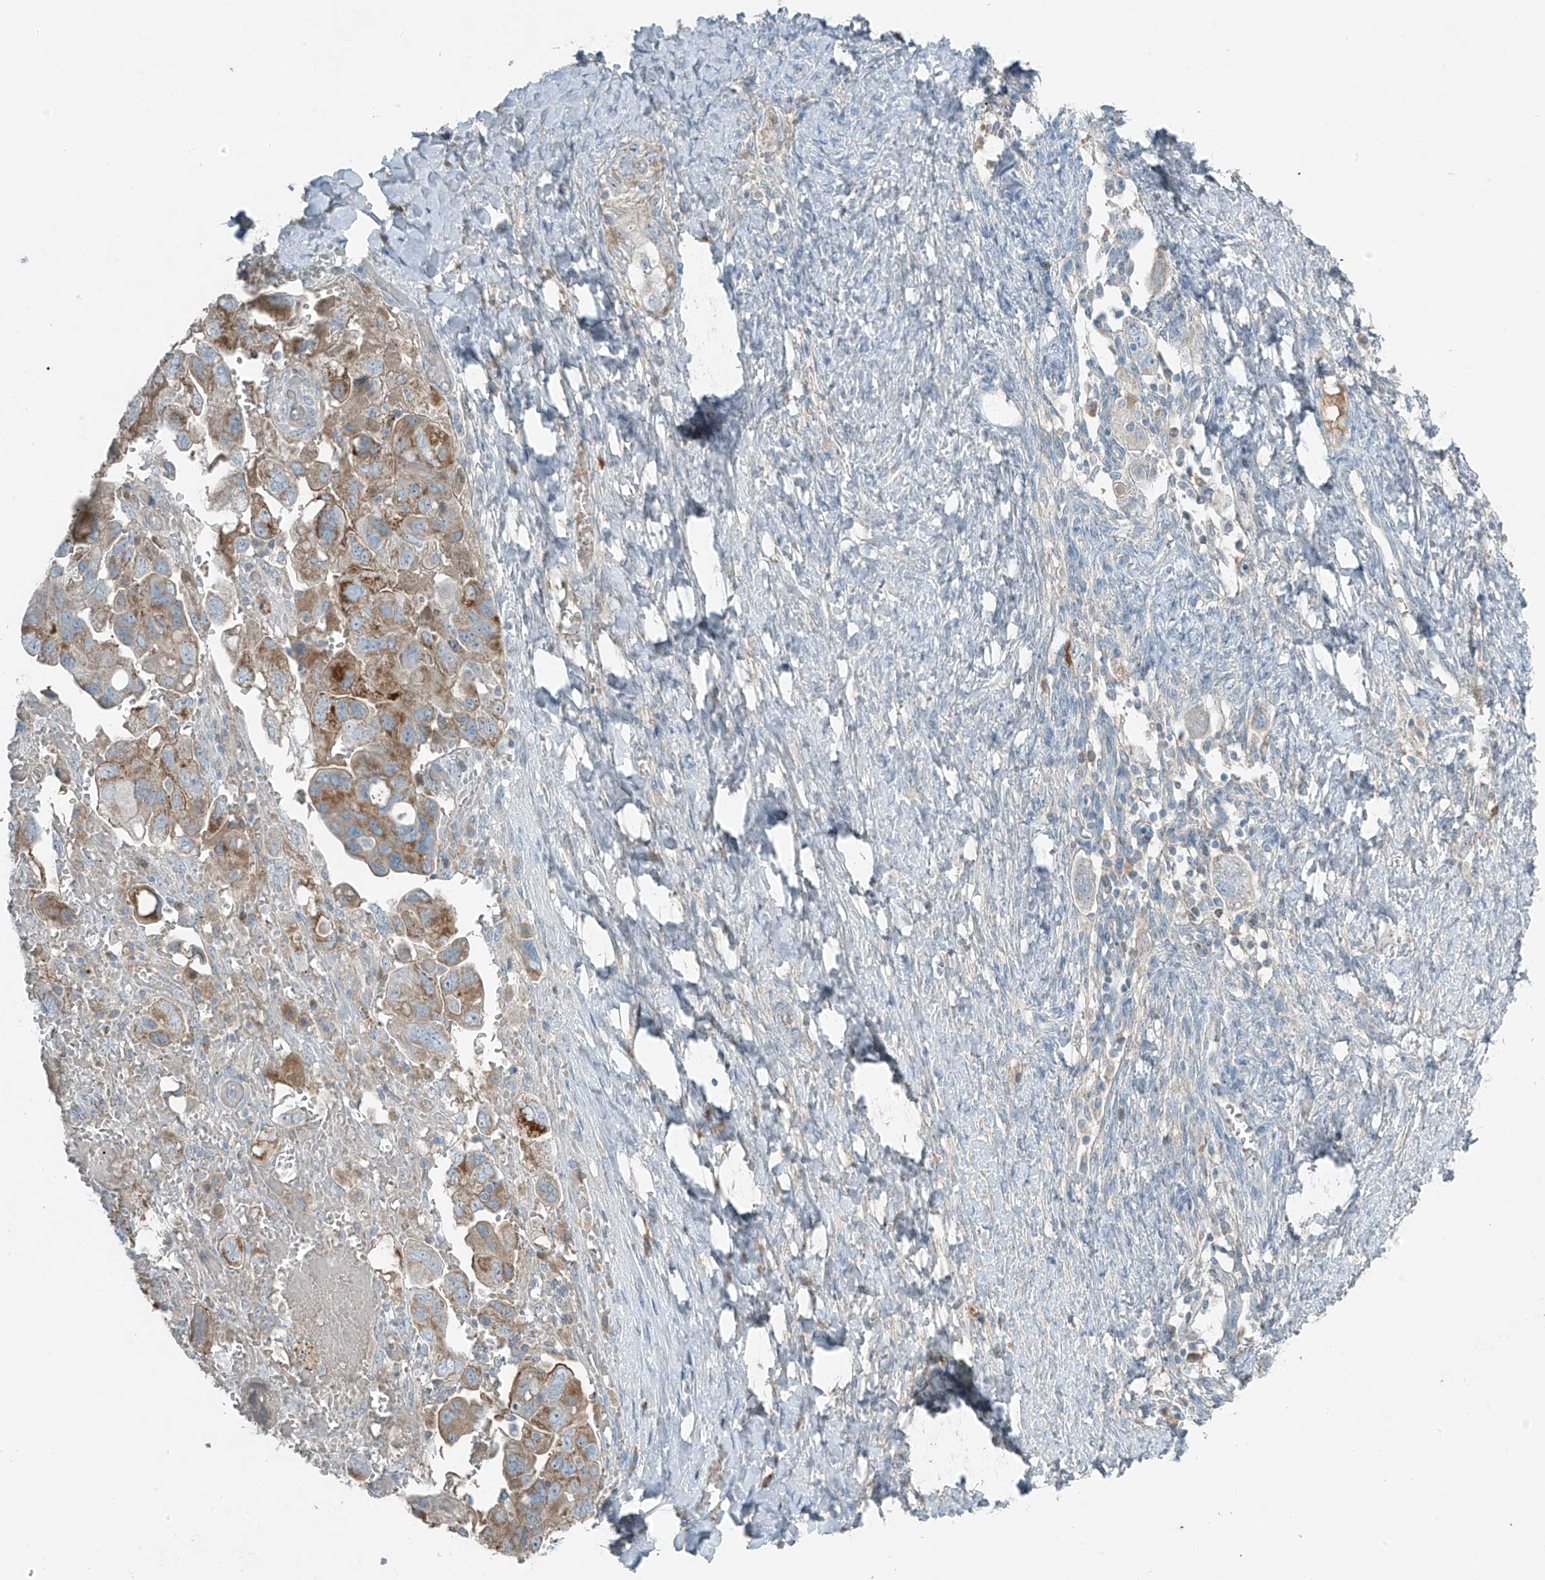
{"staining": {"intensity": "moderate", "quantity": "<25%", "location": "cytoplasmic/membranous"}, "tissue": "ovarian cancer", "cell_type": "Tumor cells", "image_type": "cancer", "snomed": [{"axis": "morphology", "description": "Carcinoma, NOS"}, {"axis": "morphology", "description": "Cystadenocarcinoma, serous, NOS"}, {"axis": "topography", "description": "Ovary"}], "caption": "Ovarian cancer stained with immunohistochemistry shows moderate cytoplasmic/membranous expression in about <25% of tumor cells.", "gene": "FAM131C", "patient": {"sex": "female", "age": 69}}